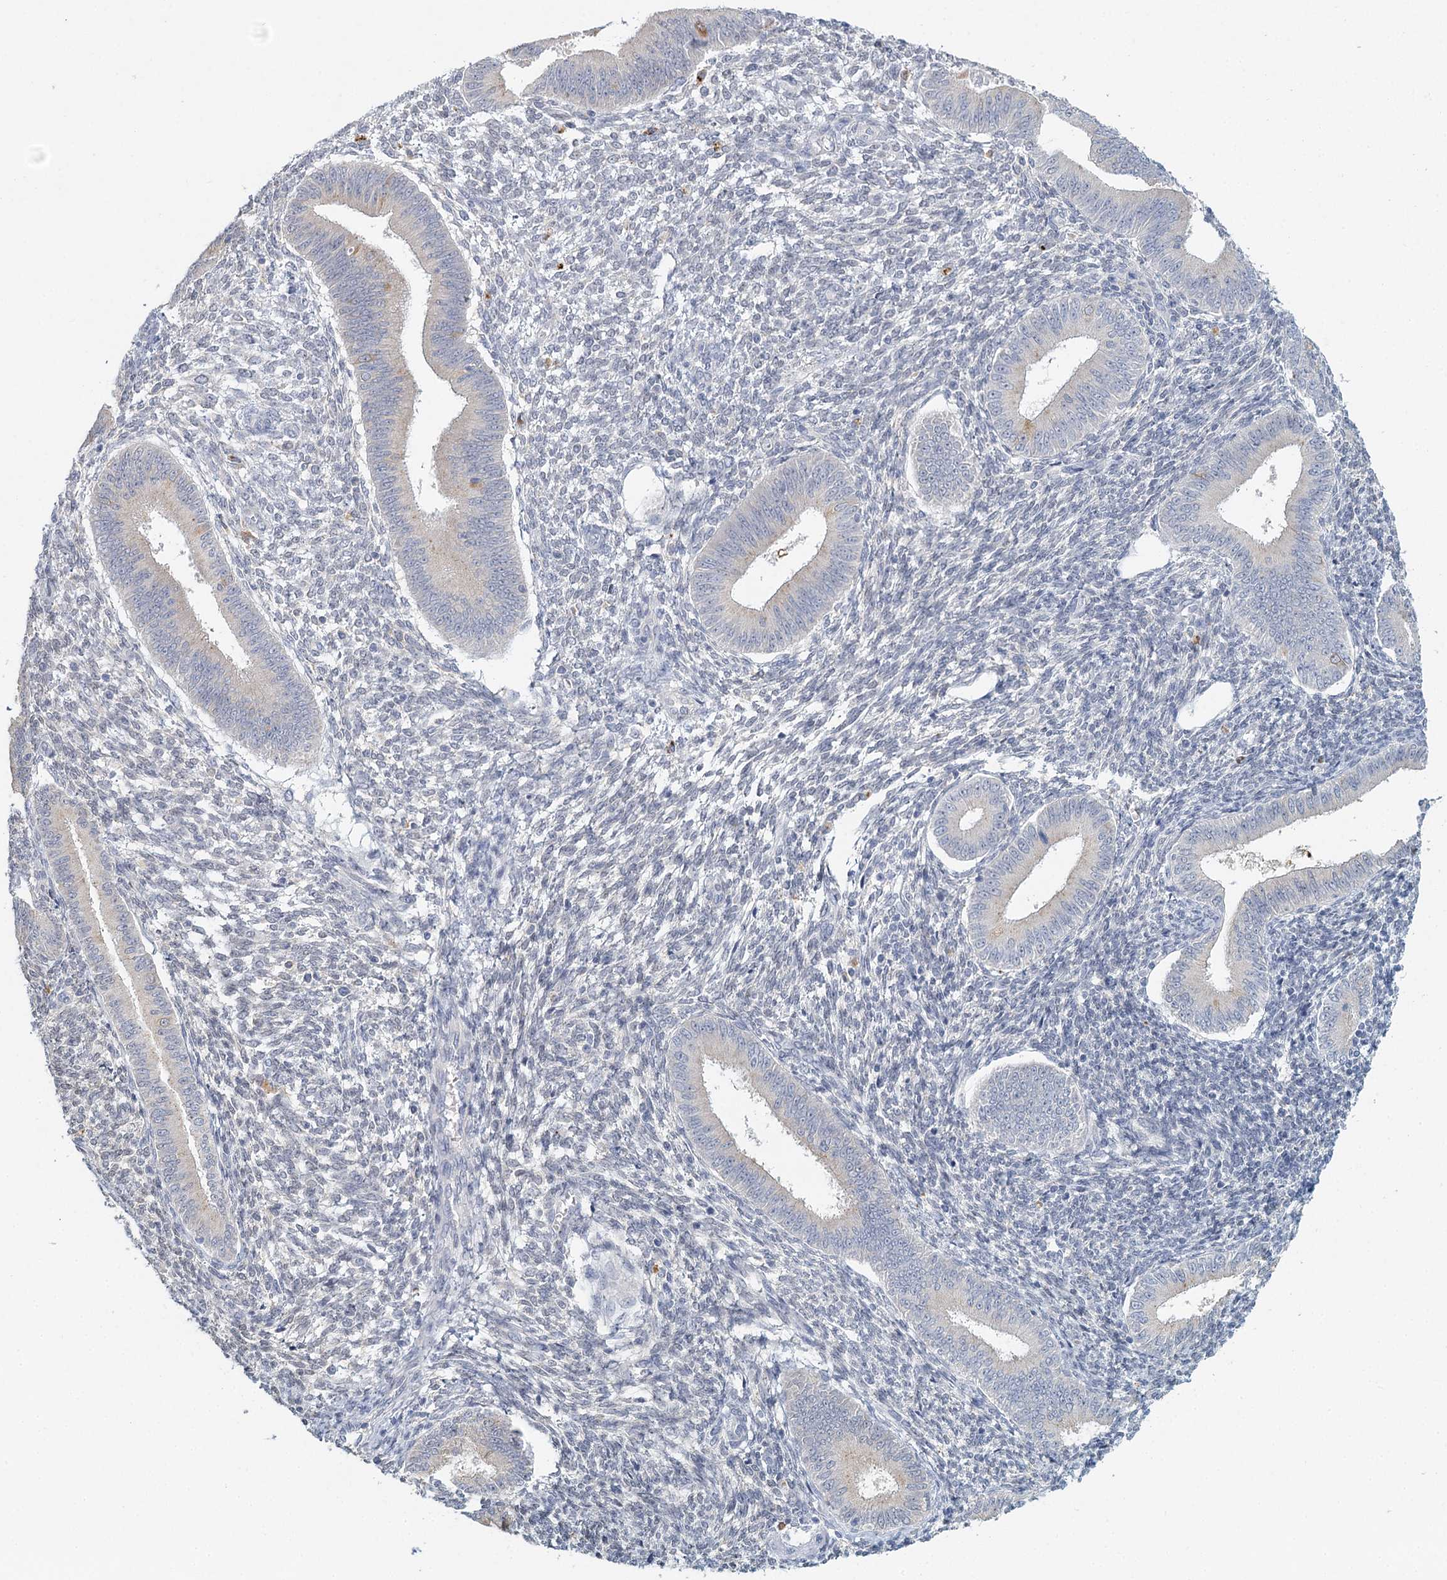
{"staining": {"intensity": "negative", "quantity": "none", "location": "none"}, "tissue": "endometrium", "cell_type": "Cells in endometrial stroma", "image_type": "normal", "snomed": [{"axis": "morphology", "description": "Normal tissue, NOS"}, {"axis": "topography", "description": "Uterus"}, {"axis": "topography", "description": "Endometrium"}], "caption": "DAB immunohistochemical staining of unremarkable human endometrium reveals no significant staining in cells in endometrial stroma.", "gene": "MYO7B", "patient": {"sex": "female", "age": 48}}